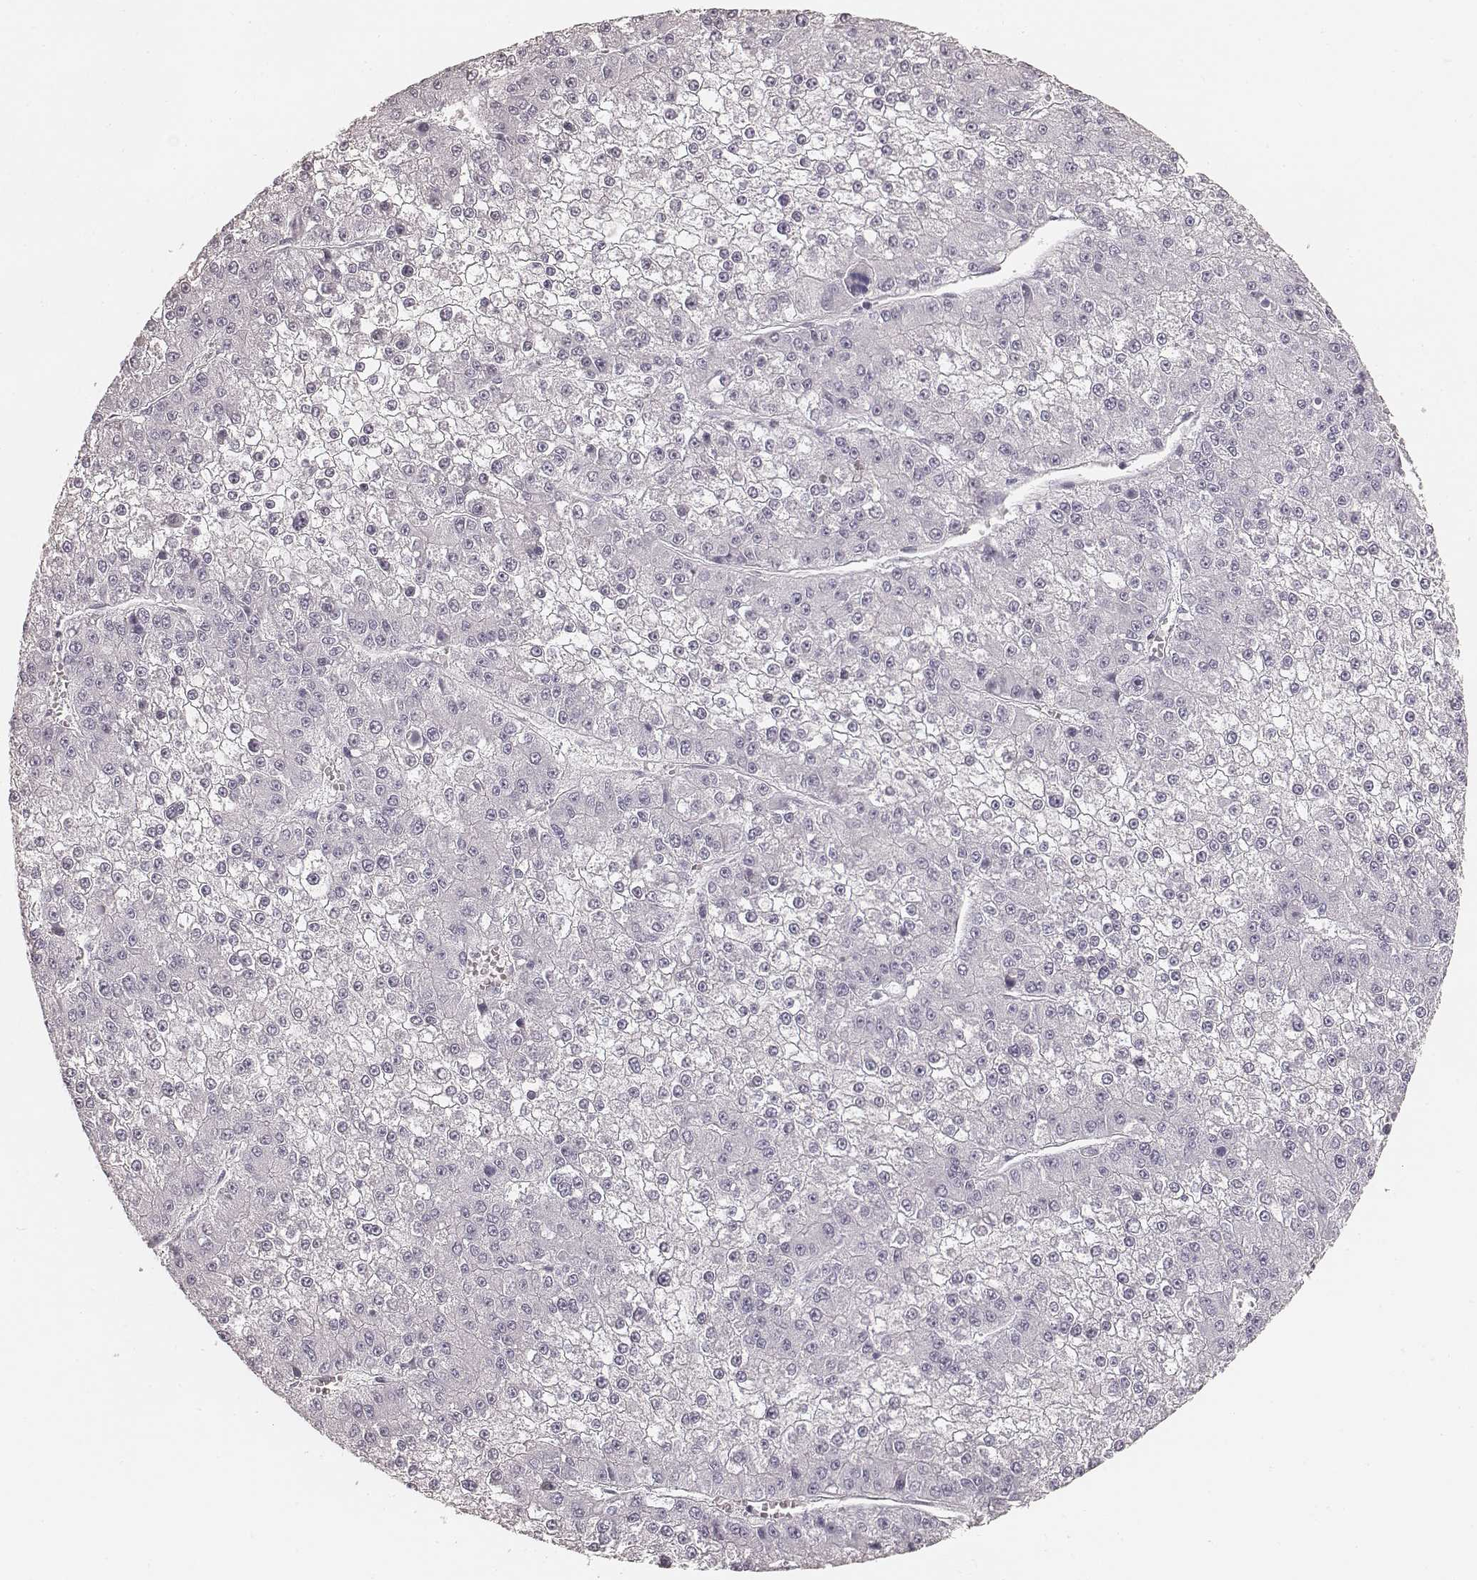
{"staining": {"intensity": "negative", "quantity": "none", "location": "none"}, "tissue": "liver cancer", "cell_type": "Tumor cells", "image_type": "cancer", "snomed": [{"axis": "morphology", "description": "Carcinoma, Hepatocellular, NOS"}, {"axis": "topography", "description": "Liver"}], "caption": "DAB immunohistochemical staining of human liver cancer (hepatocellular carcinoma) shows no significant staining in tumor cells.", "gene": "HNF4G", "patient": {"sex": "female", "age": 73}}